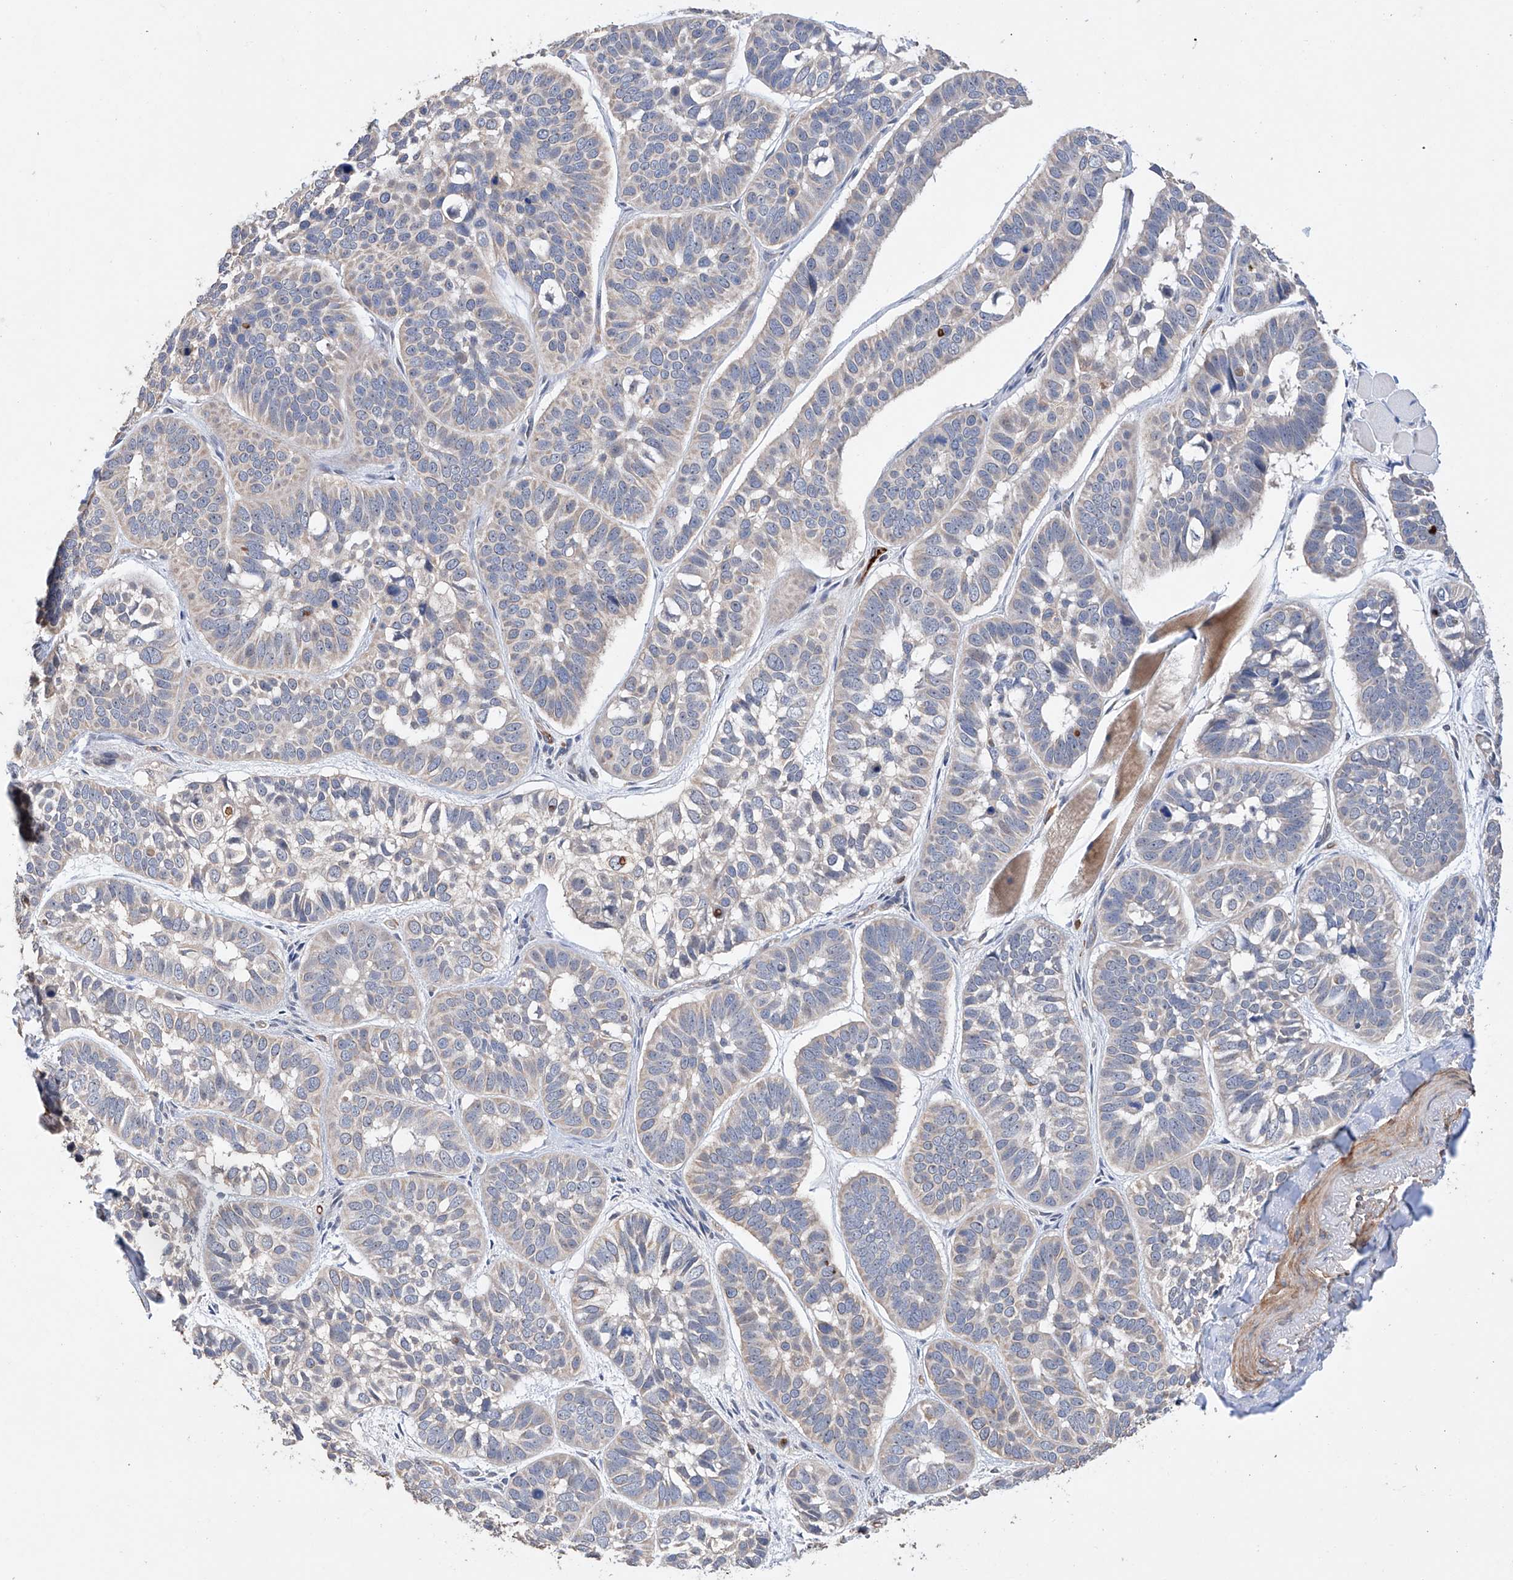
{"staining": {"intensity": "weak", "quantity": "25%-75%", "location": "cytoplasmic/membranous"}, "tissue": "skin cancer", "cell_type": "Tumor cells", "image_type": "cancer", "snomed": [{"axis": "morphology", "description": "Basal cell carcinoma"}, {"axis": "topography", "description": "Skin"}], "caption": "The histopathology image exhibits immunohistochemical staining of skin cancer. There is weak cytoplasmic/membranous expression is present in approximately 25%-75% of tumor cells.", "gene": "AFG1L", "patient": {"sex": "male", "age": 62}}